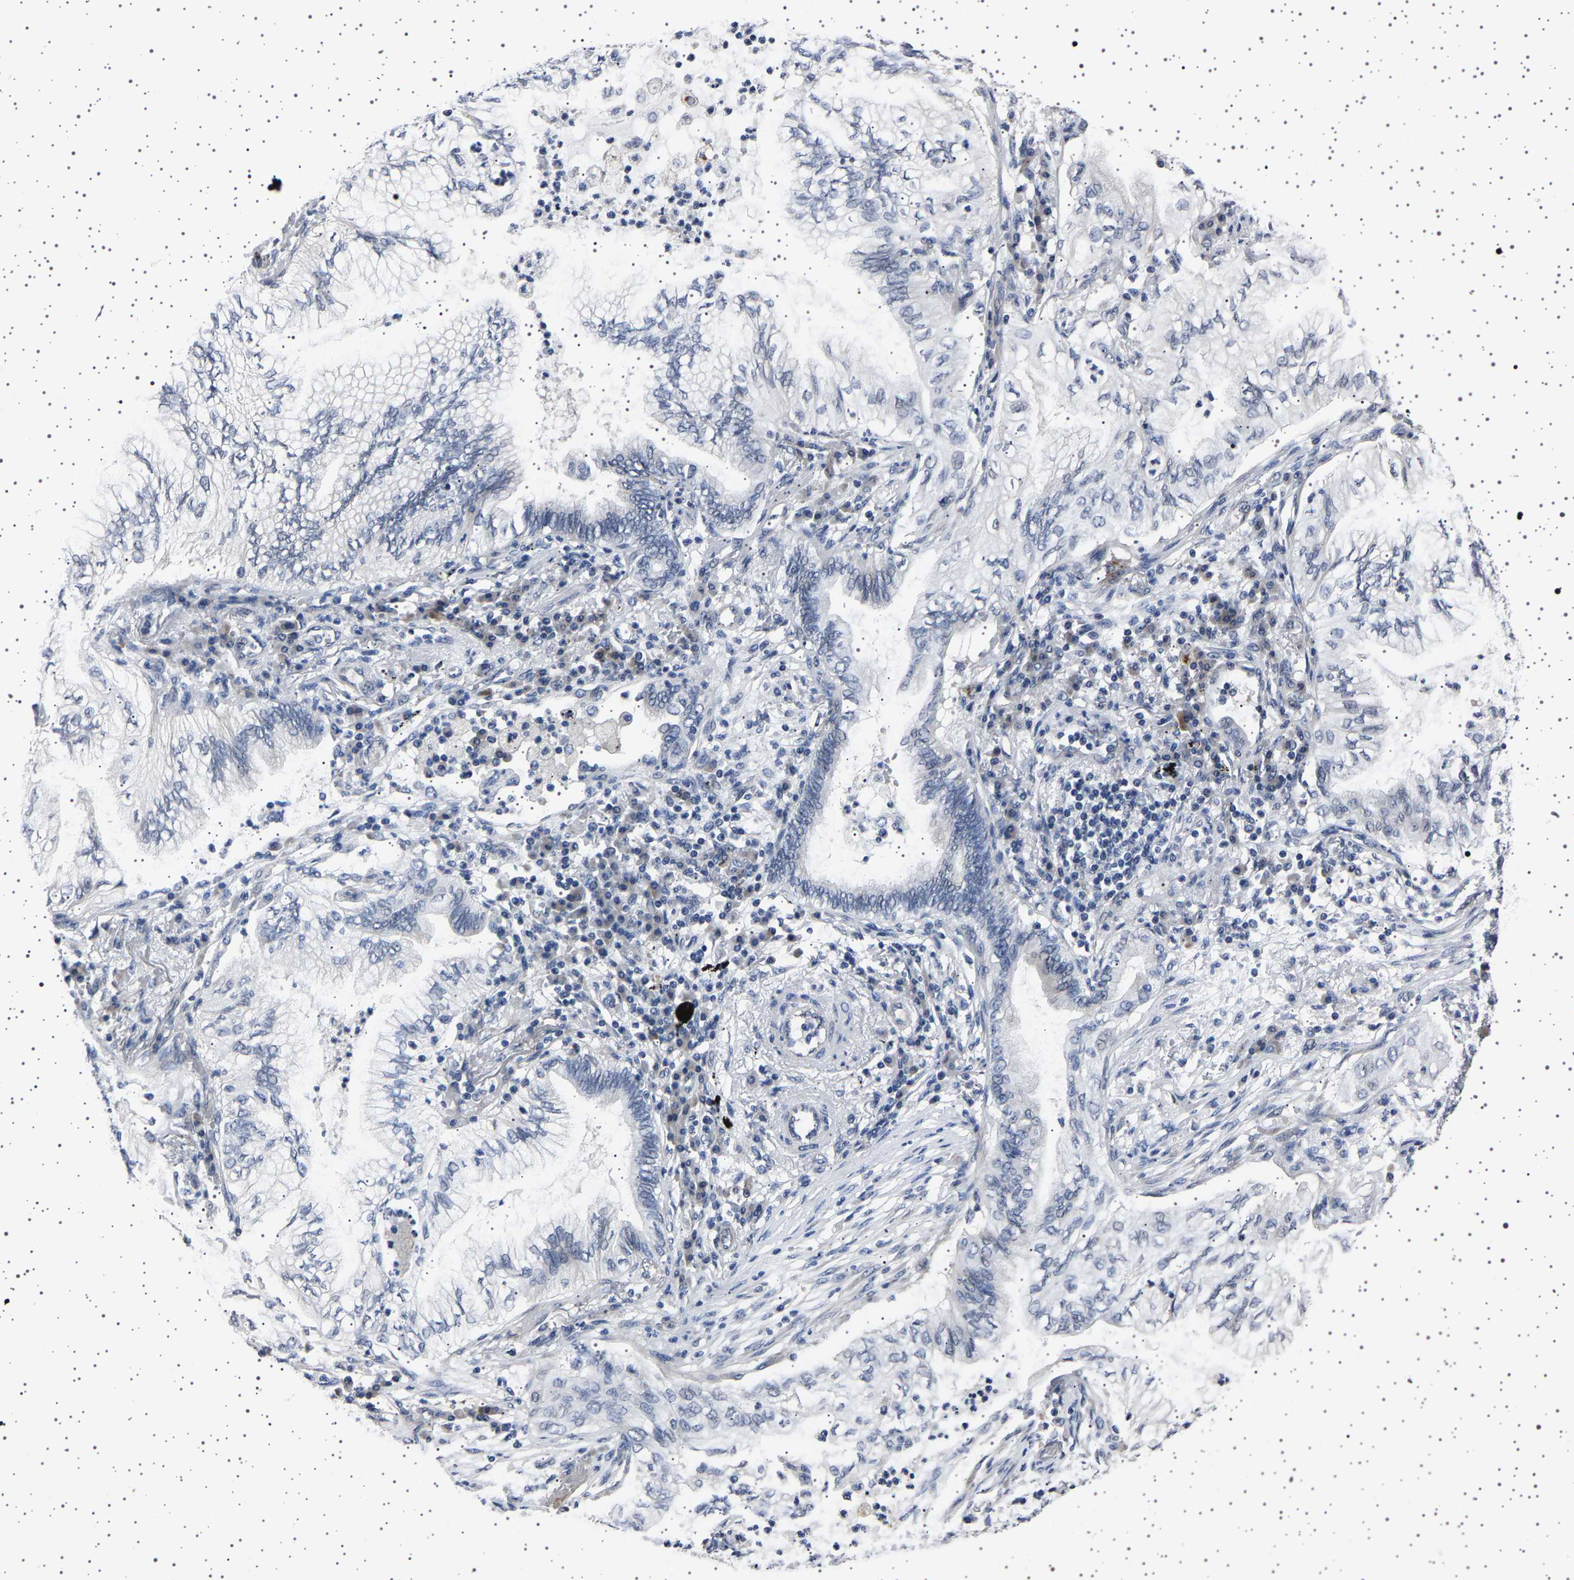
{"staining": {"intensity": "negative", "quantity": "none", "location": "none"}, "tissue": "lung cancer", "cell_type": "Tumor cells", "image_type": "cancer", "snomed": [{"axis": "morphology", "description": "Normal tissue, NOS"}, {"axis": "morphology", "description": "Adenocarcinoma, NOS"}, {"axis": "topography", "description": "Bronchus"}, {"axis": "topography", "description": "Lung"}], "caption": "Immunohistochemical staining of human adenocarcinoma (lung) reveals no significant positivity in tumor cells.", "gene": "IL10RB", "patient": {"sex": "female", "age": 70}}